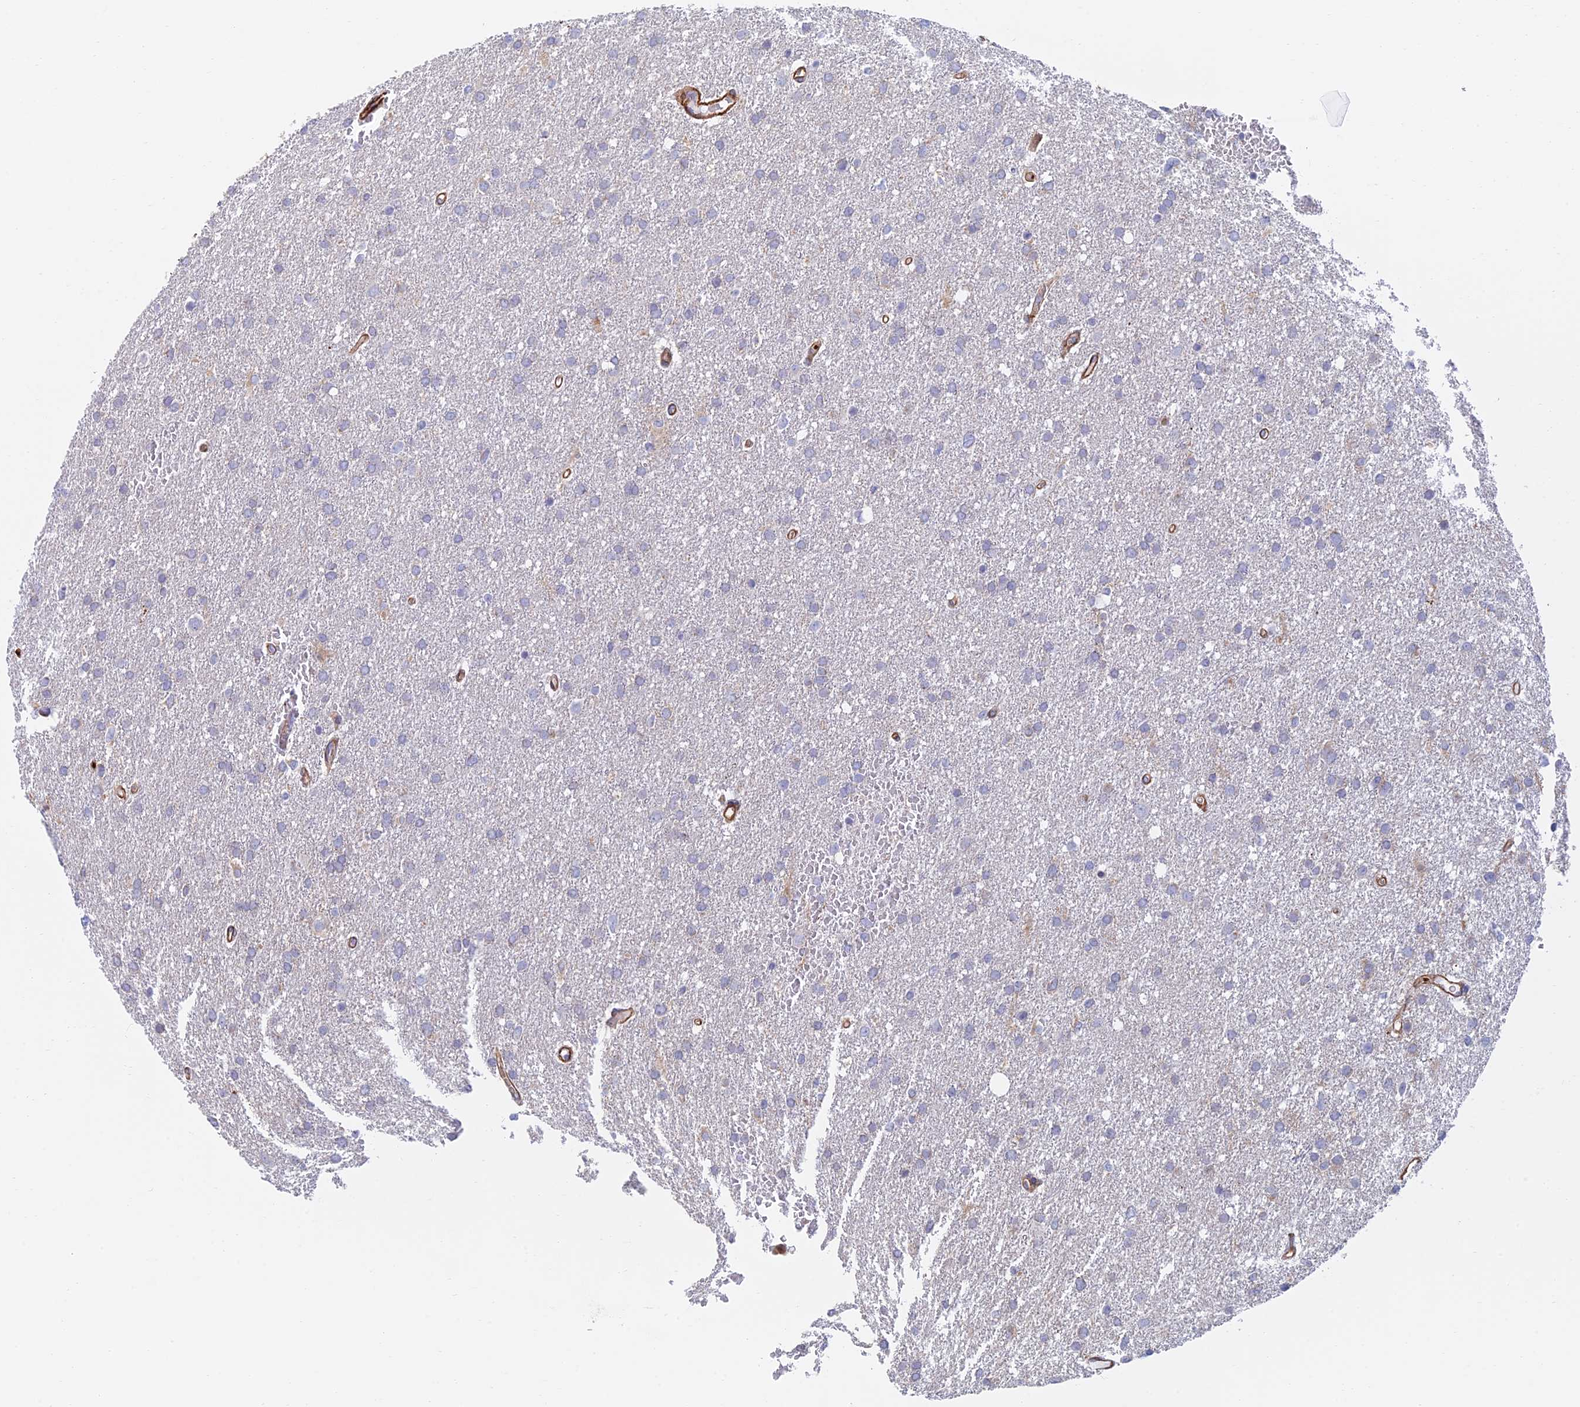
{"staining": {"intensity": "negative", "quantity": "none", "location": "none"}, "tissue": "glioma", "cell_type": "Tumor cells", "image_type": "cancer", "snomed": [{"axis": "morphology", "description": "Glioma, malignant, High grade"}, {"axis": "topography", "description": "Cerebral cortex"}], "caption": "Immunohistochemical staining of human glioma shows no significant expression in tumor cells.", "gene": "PAK4", "patient": {"sex": "female", "age": 36}}